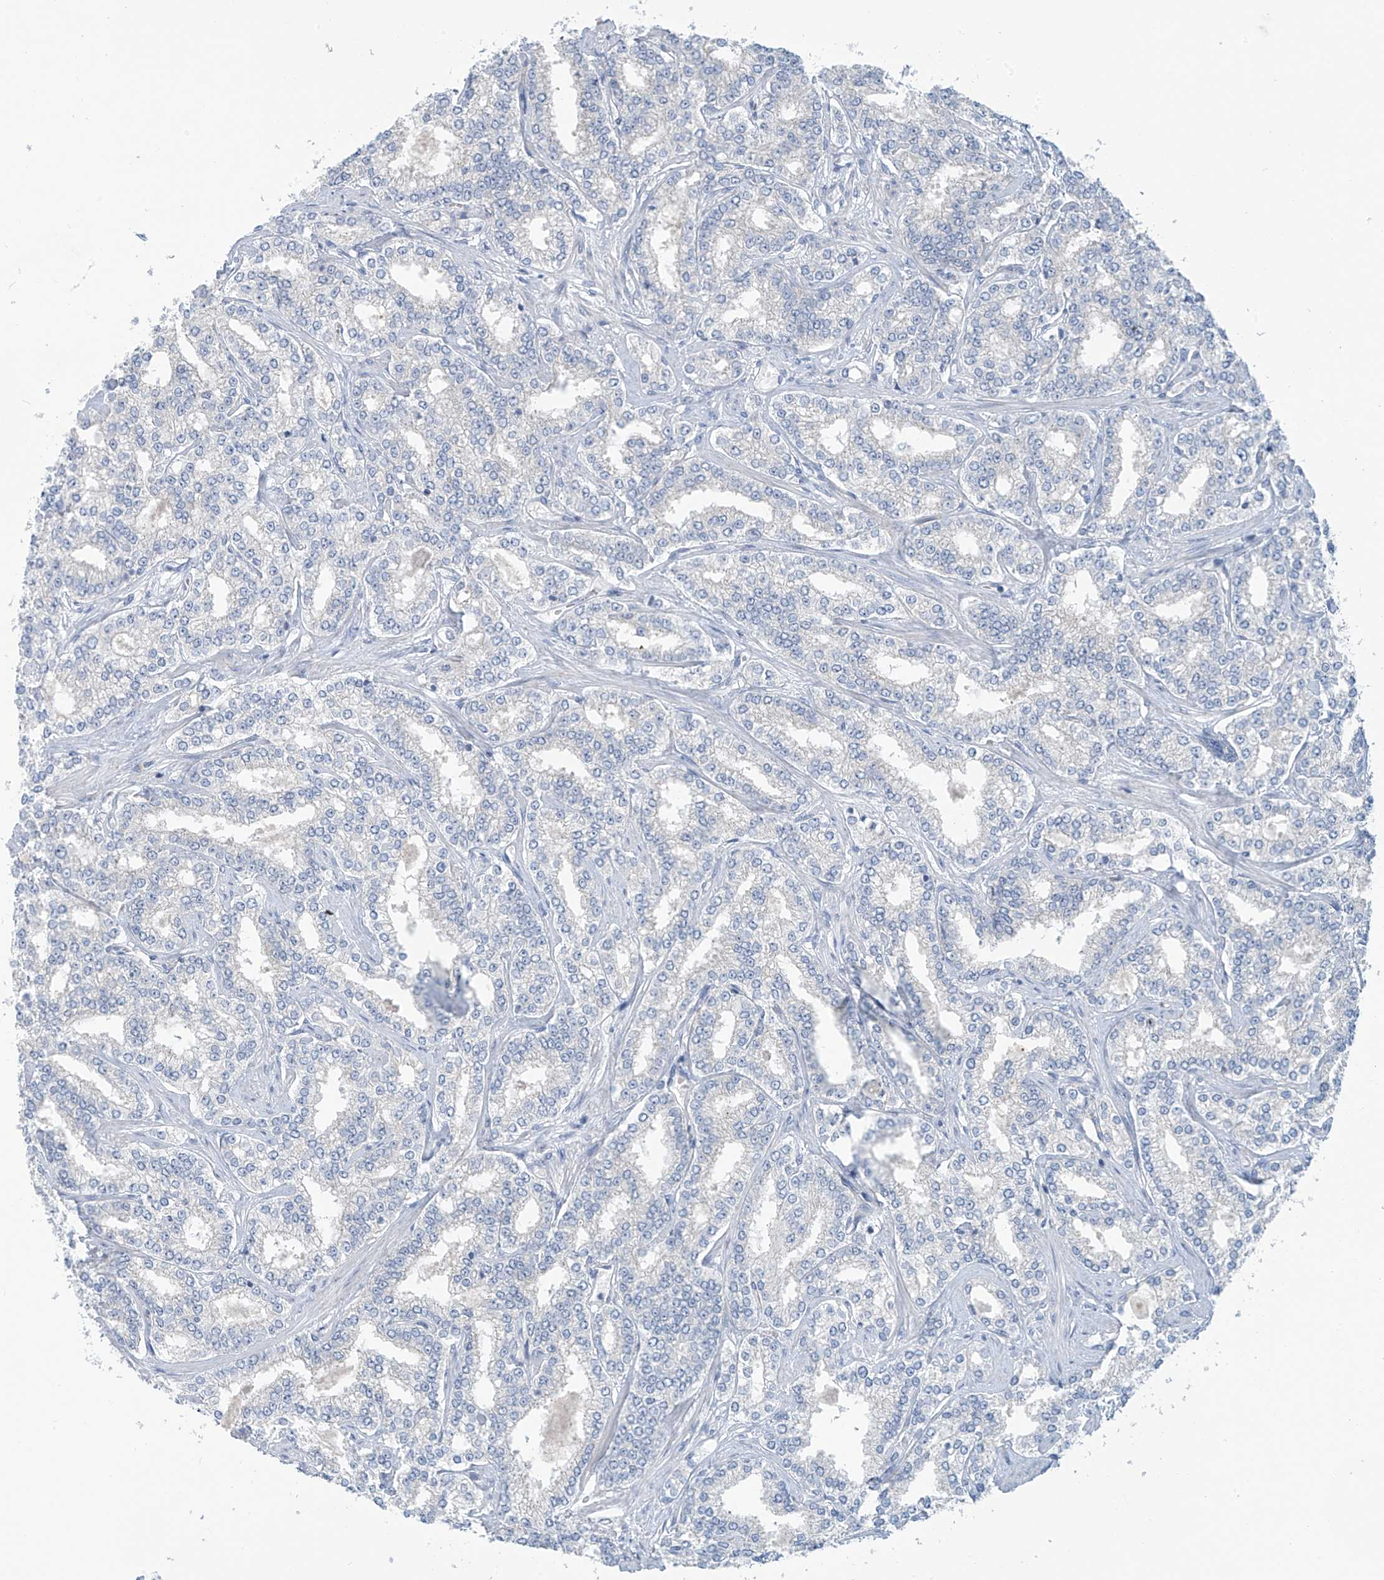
{"staining": {"intensity": "negative", "quantity": "none", "location": "none"}, "tissue": "prostate cancer", "cell_type": "Tumor cells", "image_type": "cancer", "snomed": [{"axis": "morphology", "description": "Normal tissue, NOS"}, {"axis": "morphology", "description": "Adenocarcinoma, High grade"}, {"axis": "topography", "description": "Prostate"}], "caption": "Immunohistochemistry of prostate high-grade adenocarcinoma displays no staining in tumor cells.", "gene": "SLC6A12", "patient": {"sex": "male", "age": 83}}